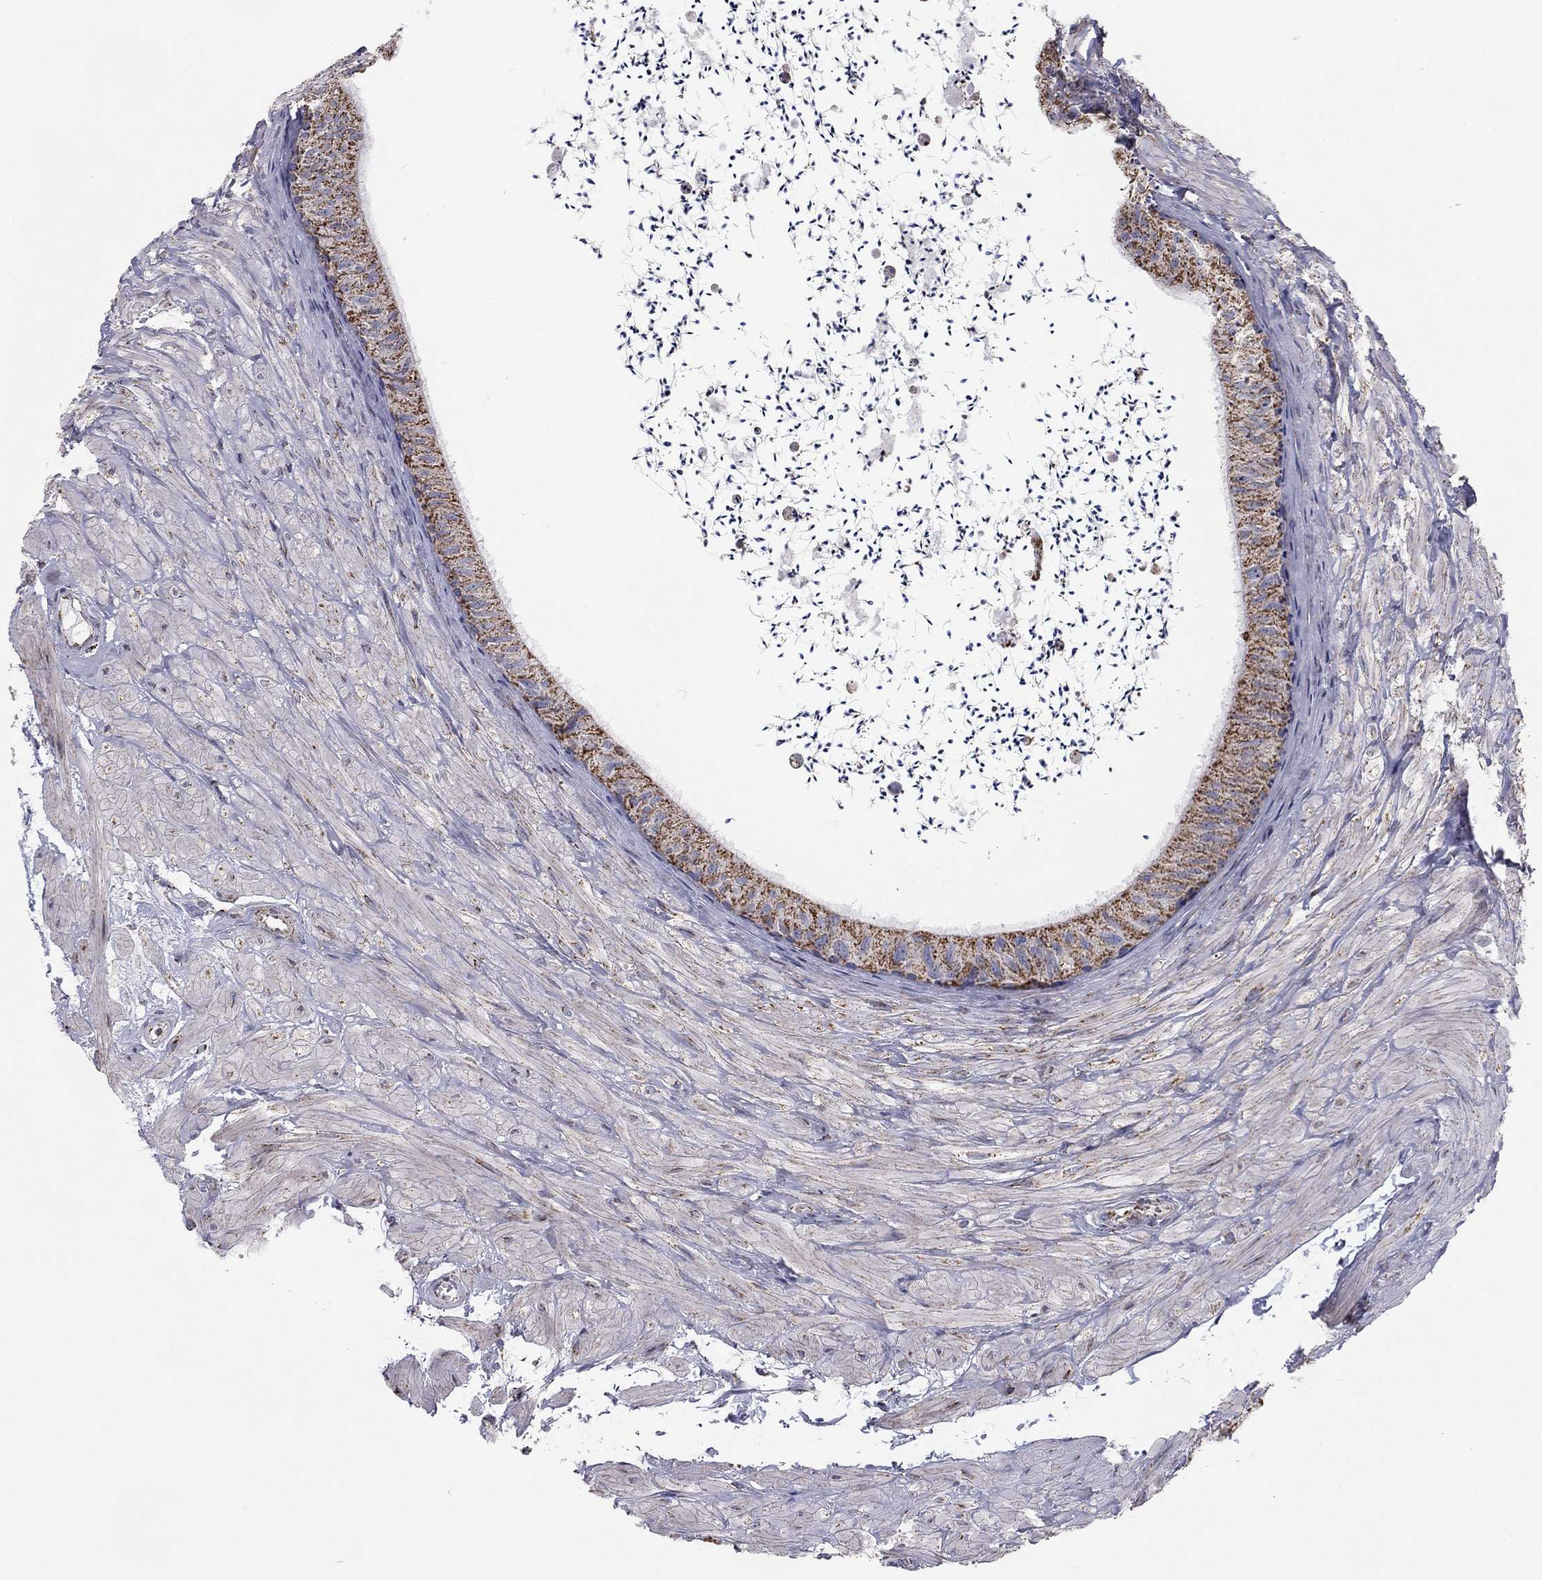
{"staining": {"intensity": "moderate", "quantity": ">75%", "location": "cytoplasmic/membranous"}, "tissue": "epididymis", "cell_type": "Glandular cells", "image_type": "normal", "snomed": [{"axis": "morphology", "description": "Normal tissue, NOS"}, {"axis": "topography", "description": "Epididymis"}], "caption": "Protein expression analysis of normal epididymis reveals moderate cytoplasmic/membranous positivity in about >75% of glandular cells.", "gene": "NDUFV1", "patient": {"sex": "male", "age": 32}}